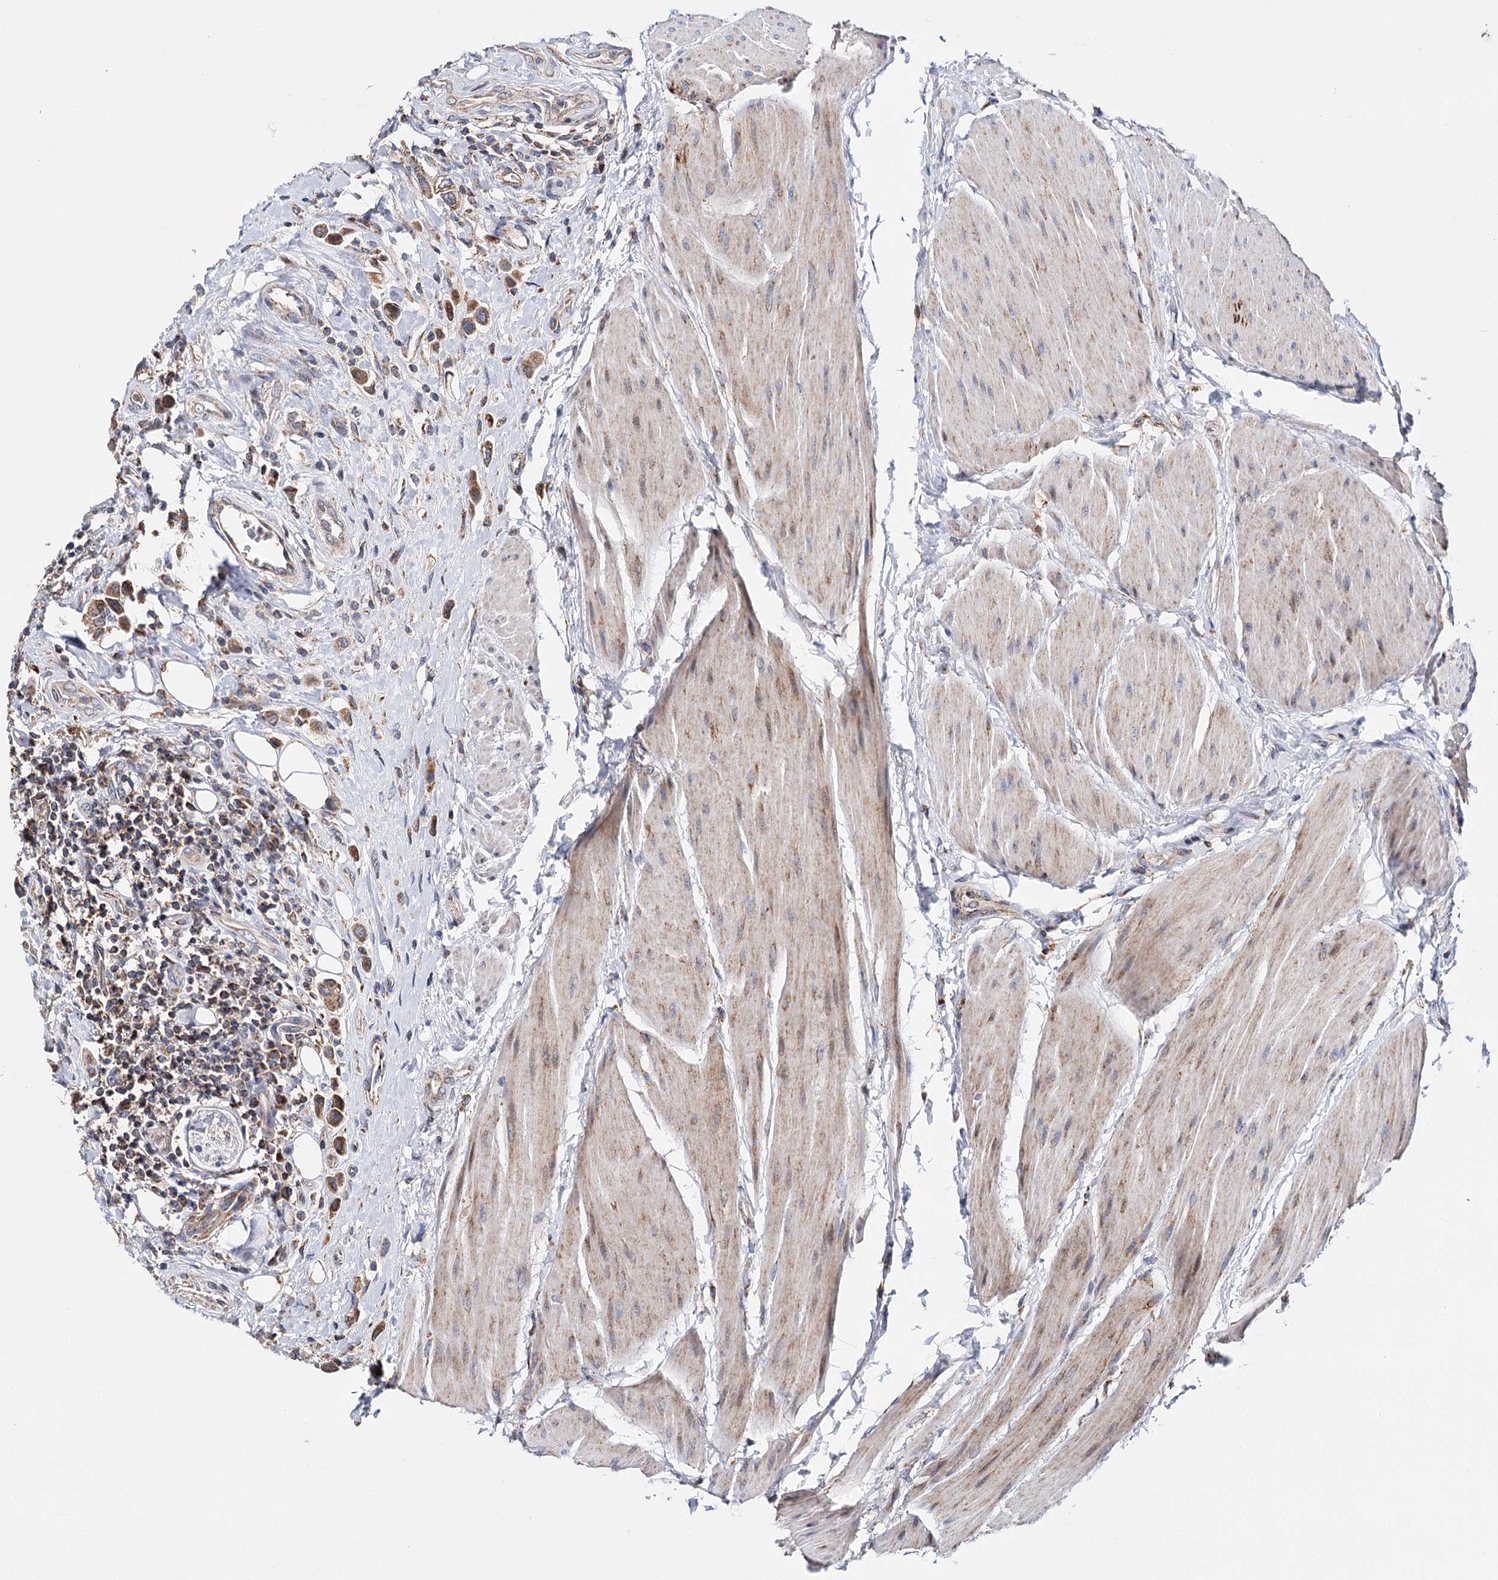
{"staining": {"intensity": "moderate", "quantity": ">75%", "location": "cytoplasmic/membranous"}, "tissue": "urothelial cancer", "cell_type": "Tumor cells", "image_type": "cancer", "snomed": [{"axis": "morphology", "description": "Urothelial carcinoma, High grade"}, {"axis": "topography", "description": "Urinary bladder"}], "caption": "A medium amount of moderate cytoplasmic/membranous expression is identified in about >75% of tumor cells in high-grade urothelial carcinoma tissue.", "gene": "CFAP46", "patient": {"sex": "male", "age": 50}}